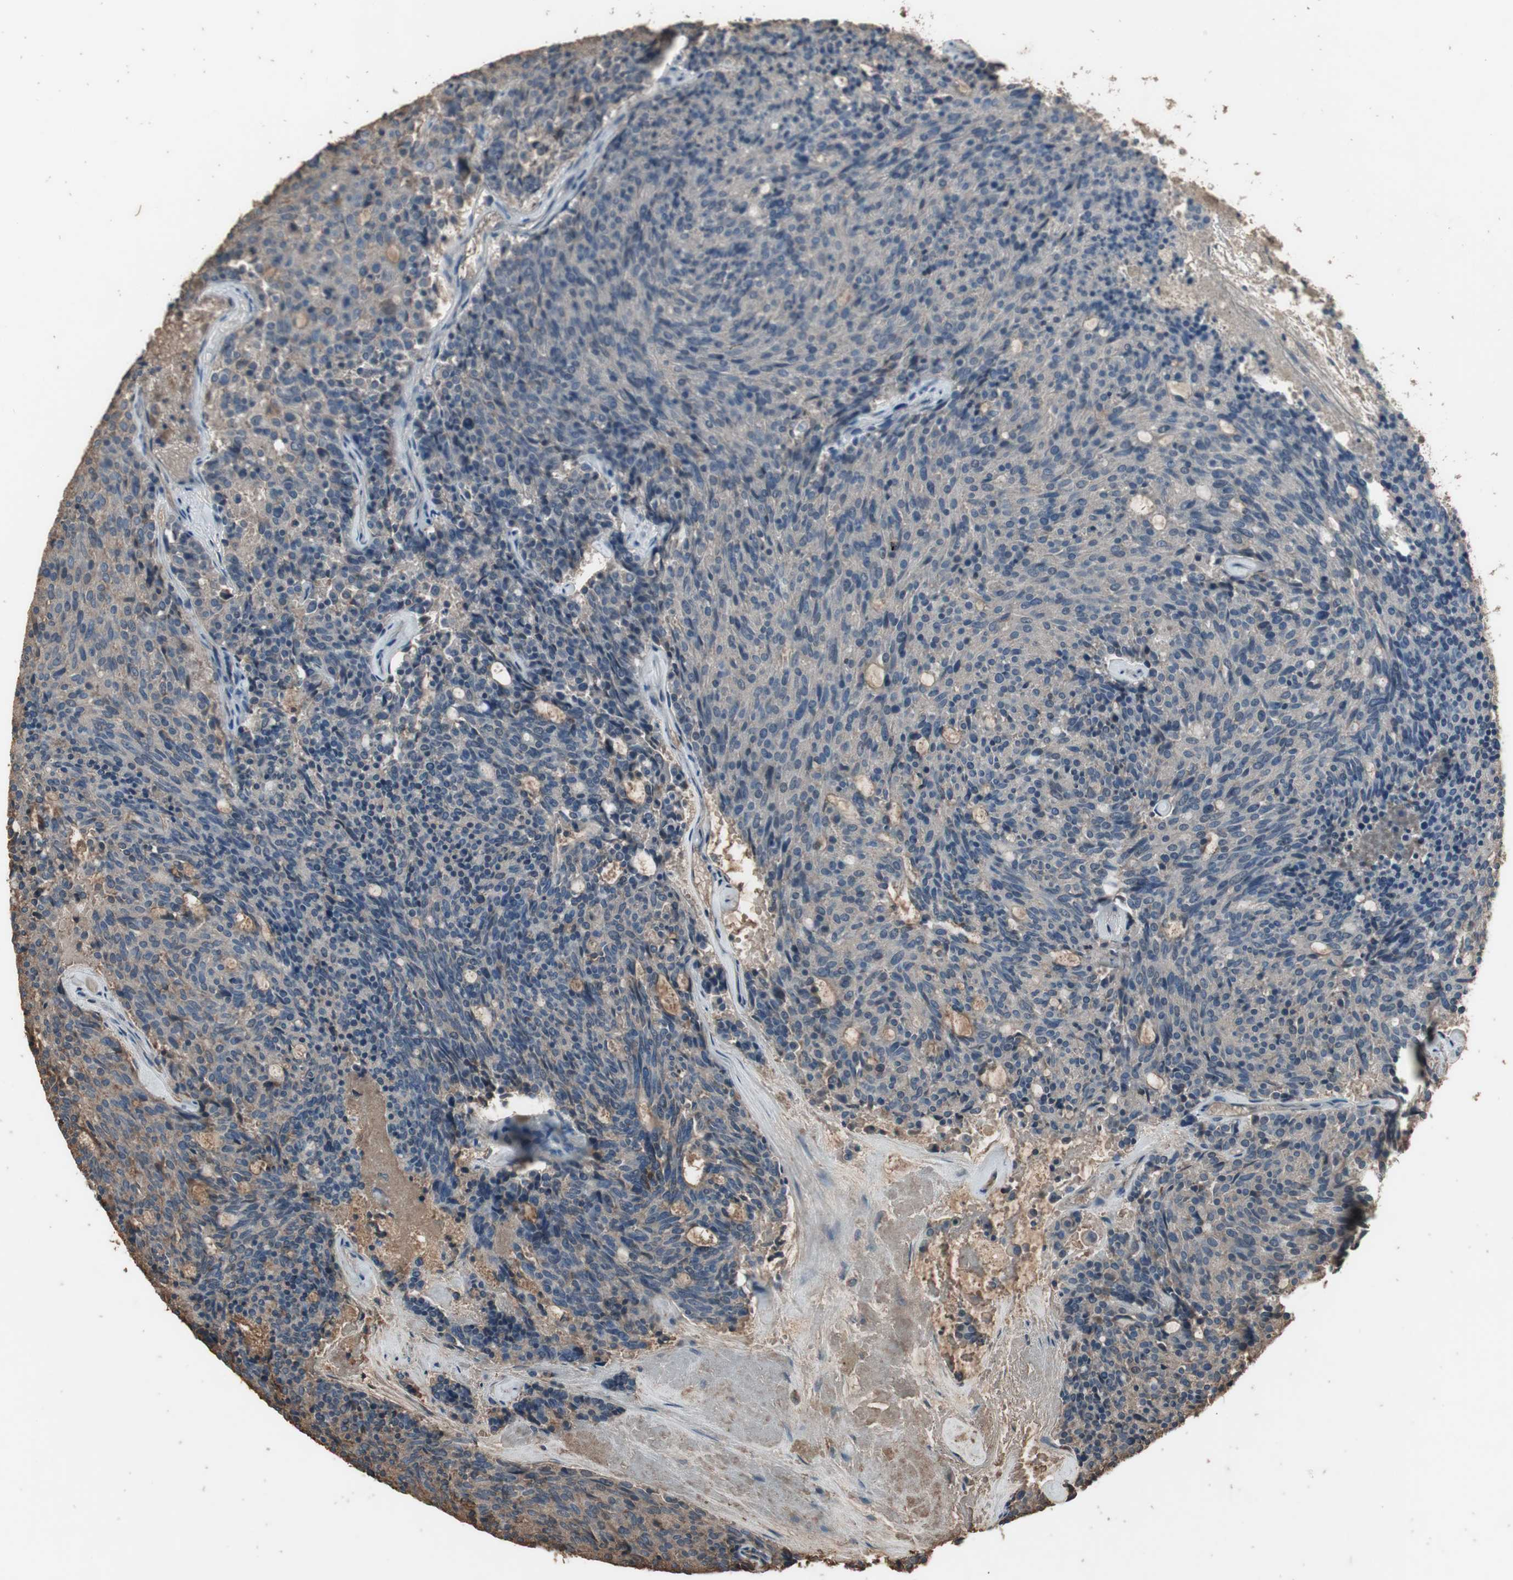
{"staining": {"intensity": "negative", "quantity": "none", "location": "none"}, "tissue": "carcinoid", "cell_type": "Tumor cells", "image_type": "cancer", "snomed": [{"axis": "morphology", "description": "Carcinoid, malignant, NOS"}, {"axis": "topography", "description": "Pancreas"}], "caption": "High magnification brightfield microscopy of carcinoid (malignant) stained with DAB (3,3'-diaminobenzidine) (brown) and counterstained with hematoxylin (blue): tumor cells show no significant expression.", "gene": "MMP14", "patient": {"sex": "female", "age": 54}}